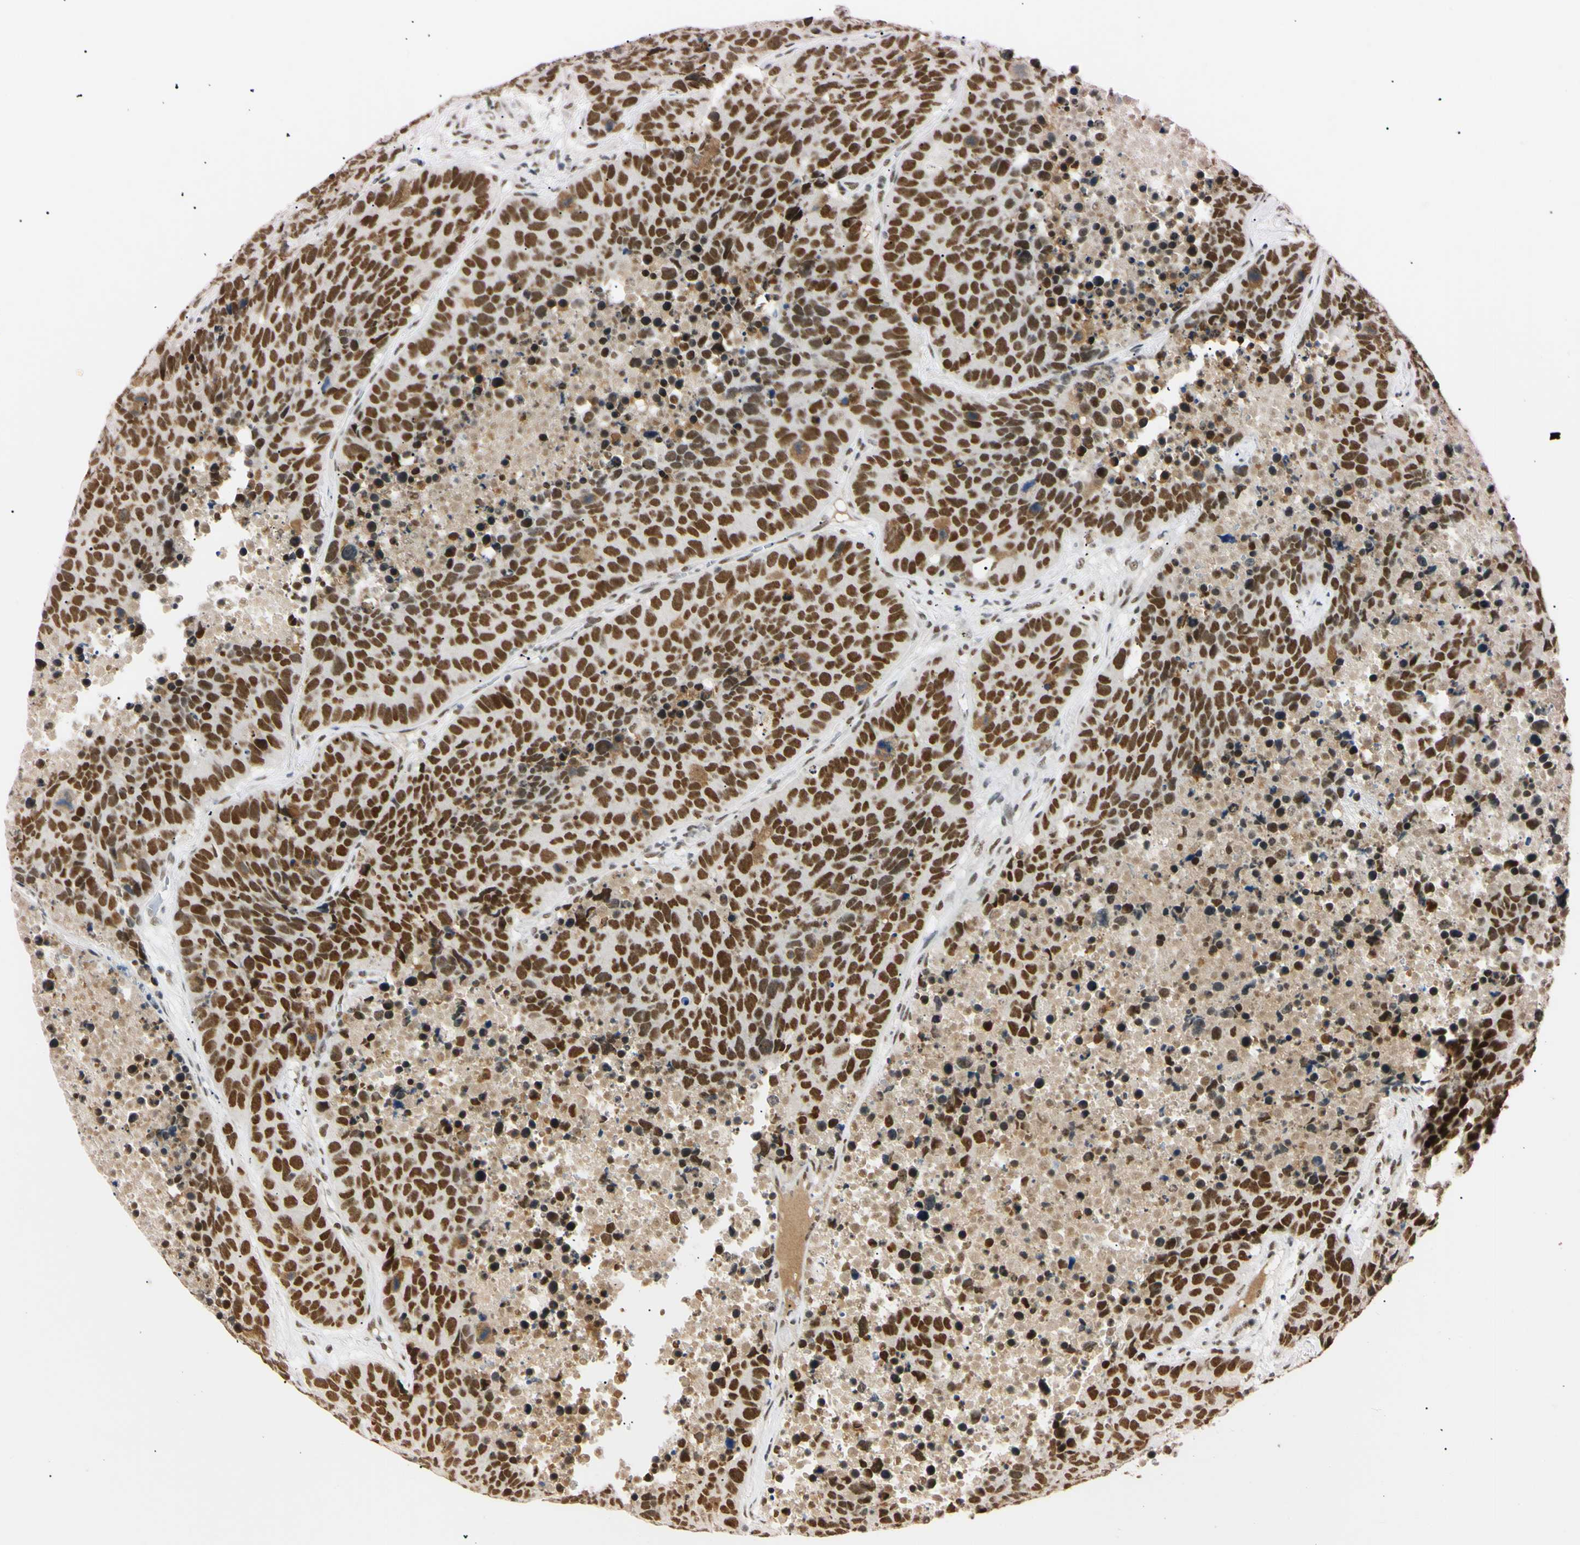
{"staining": {"intensity": "strong", "quantity": ">75%", "location": "nuclear"}, "tissue": "carcinoid", "cell_type": "Tumor cells", "image_type": "cancer", "snomed": [{"axis": "morphology", "description": "Carcinoid, malignant, NOS"}, {"axis": "topography", "description": "Lung"}], "caption": "DAB immunohistochemical staining of human carcinoid reveals strong nuclear protein expression in approximately >75% of tumor cells.", "gene": "ZNF134", "patient": {"sex": "male", "age": 60}}